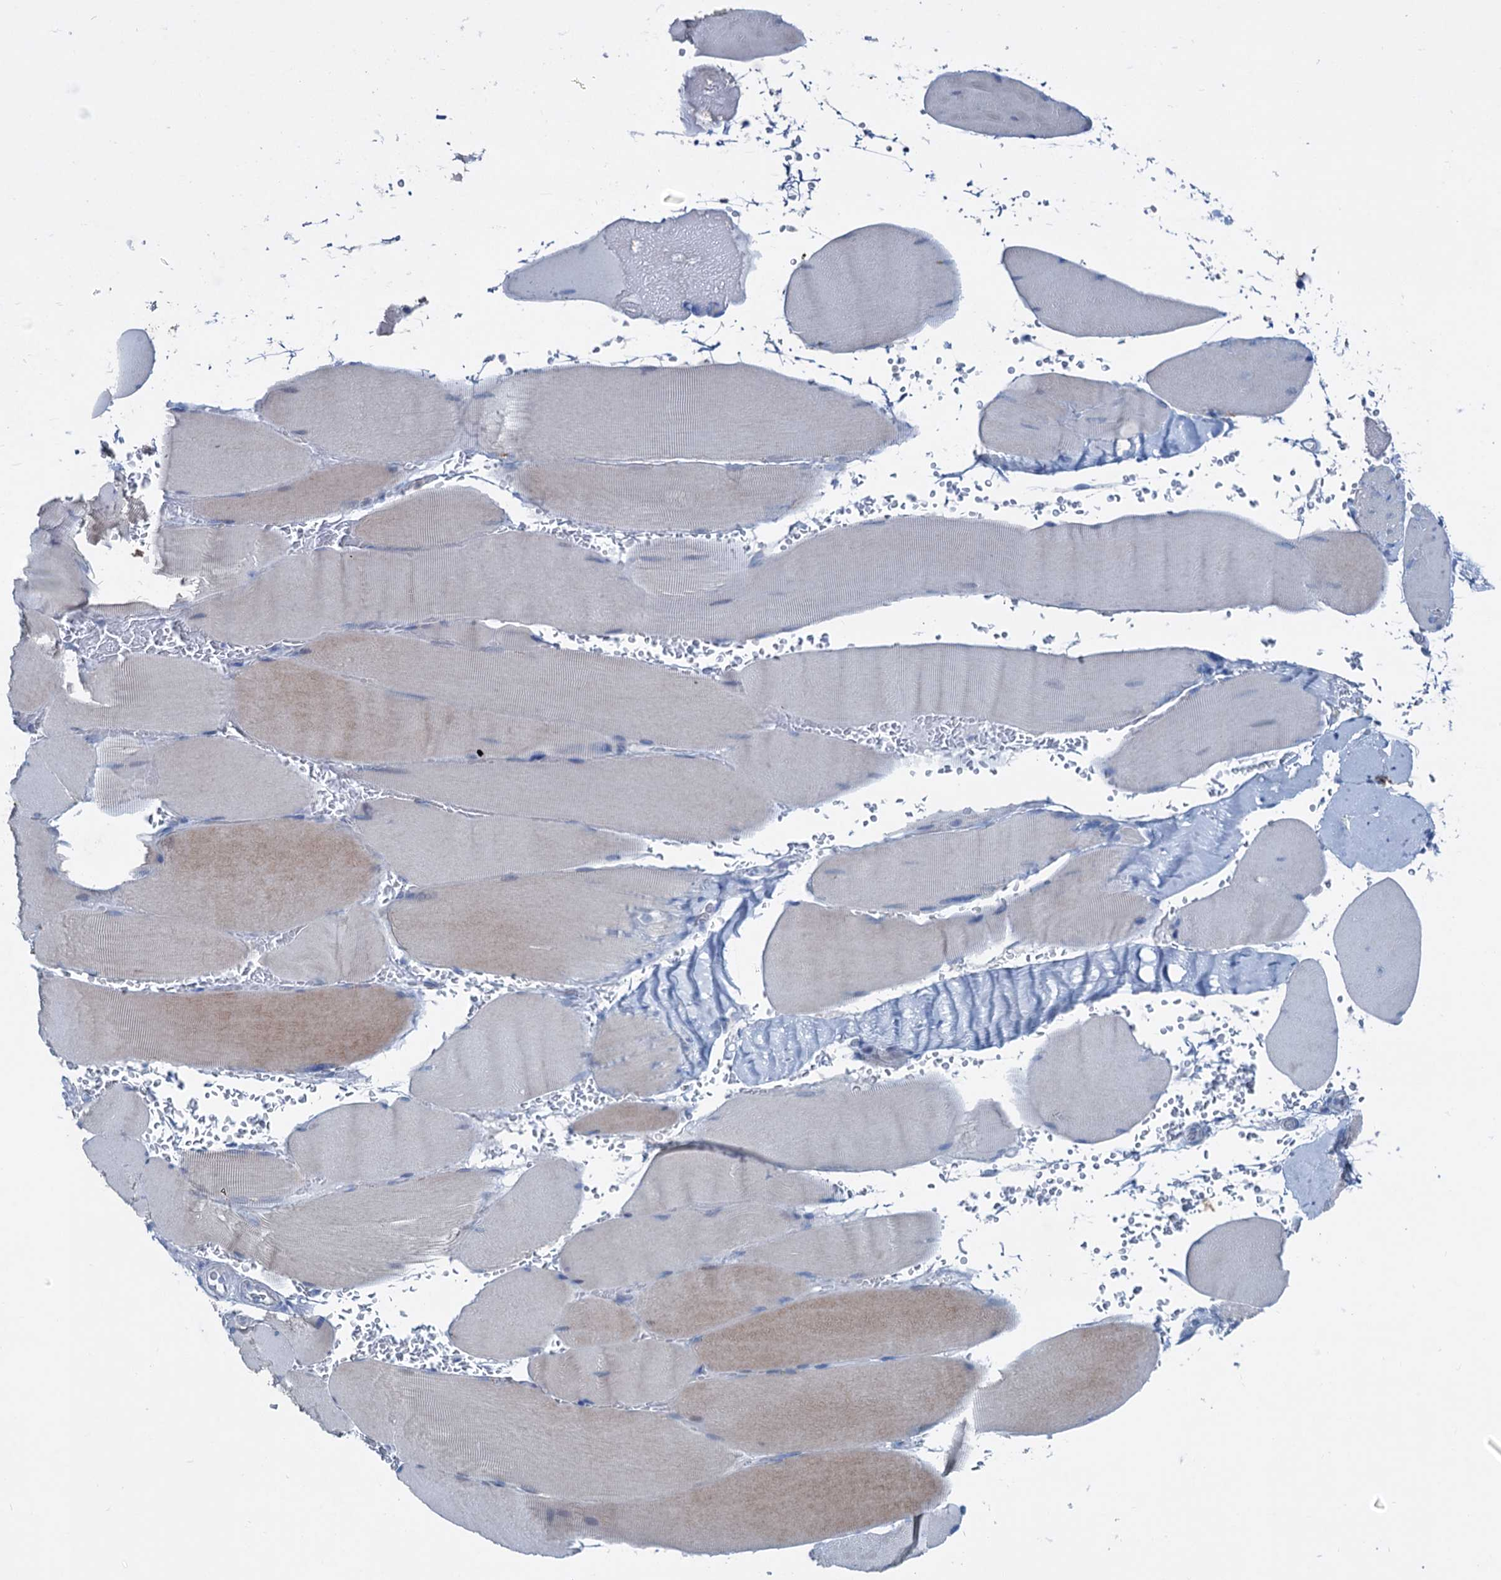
{"staining": {"intensity": "weak", "quantity": "<25%", "location": "cytoplasmic/membranous"}, "tissue": "skeletal muscle", "cell_type": "Myocytes", "image_type": "normal", "snomed": [{"axis": "morphology", "description": "Normal tissue, NOS"}, {"axis": "topography", "description": "Skeletal muscle"}, {"axis": "topography", "description": "Head-Neck"}], "caption": "Immunohistochemistry (IHC) photomicrograph of benign skeletal muscle: human skeletal muscle stained with DAB (3,3'-diaminobenzidine) demonstrates no significant protein staining in myocytes.", "gene": "ELP4", "patient": {"sex": "male", "age": 66}}